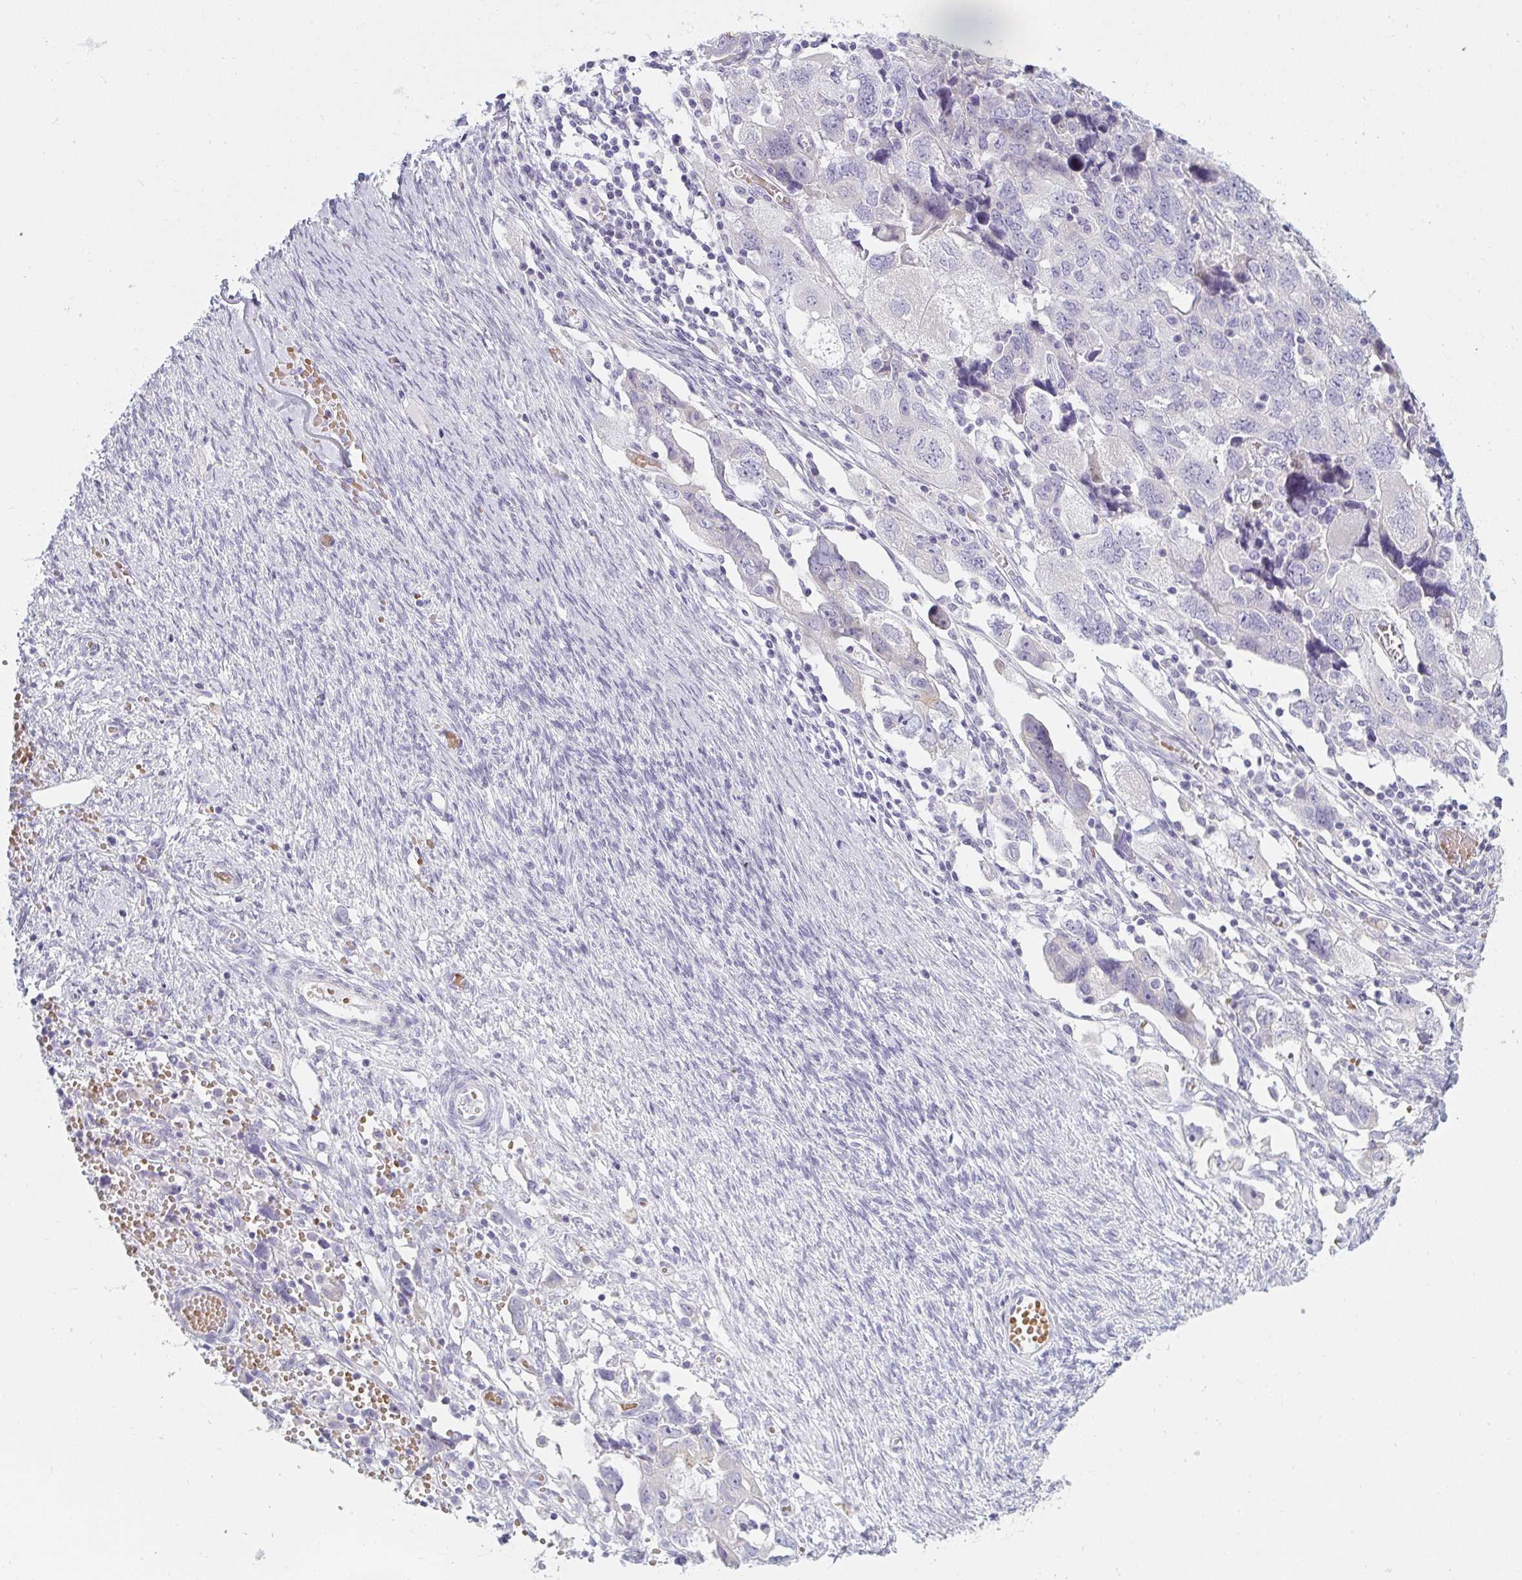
{"staining": {"intensity": "negative", "quantity": "none", "location": "none"}, "tissue": "ovarian cancer", "cell_type": "Tumor cells", "image_type": "cancer", "snomed": [{"axis": "morphology", "description": "Carcinoma, NOS"}, {"axis": "morphology", "description": "Cystadenocarcinoma, serous, NOS"}, {"axis": "topography", "description": "Ovary"}], "caption": "An image of ovarian cancer (carcinoma) stained for a protein displays no brown staining in tumor cells.", "gene": "SHB", "patient": {"sex": "female", "age": 69}}